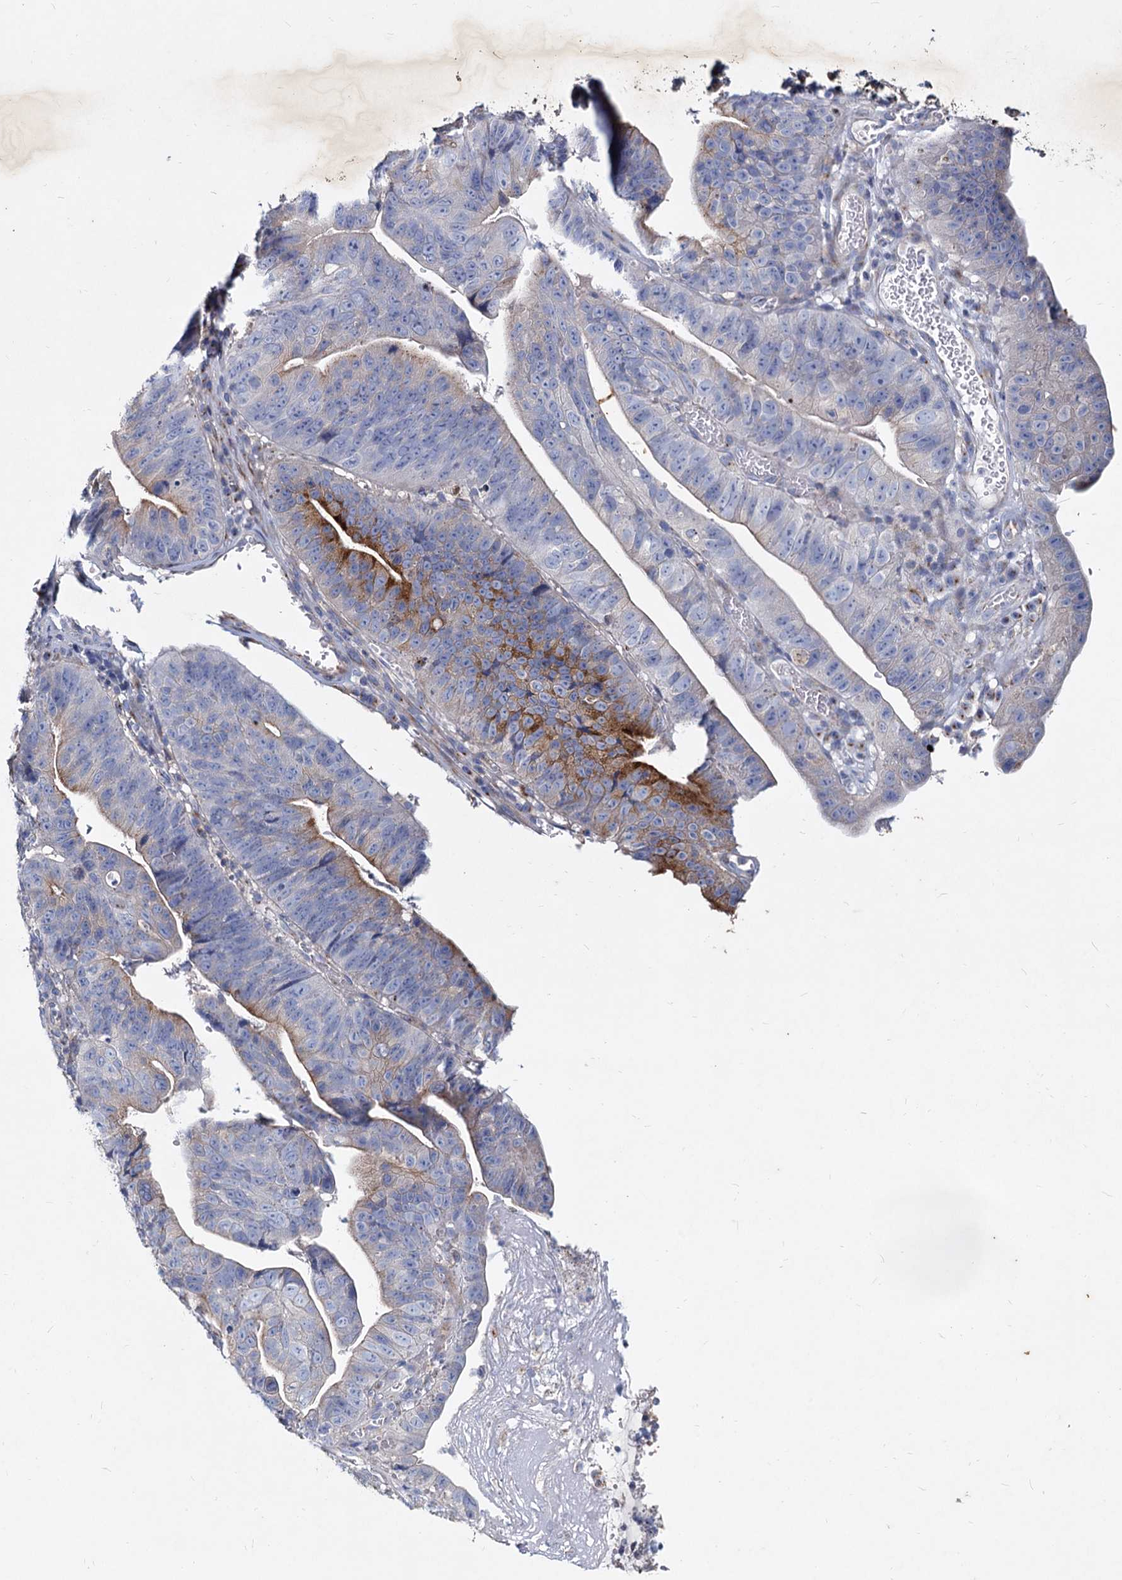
{"staining": {"intensity": "moderate", "quantity": "<25%", "location": "cytoplasmic/membranous"}, "tissue": "stomach cancer", "cell_type": "Tumor cells", "image_type": "cancer", "snomed": [{"axis": "morphology", "description": "Adenocarcinoma, NOS"}, {"axis": "topography", "description": "Stomach"}], "caption": "DAB (3,3'-diaminobenzidine) immunohistochemical staining of human adenocarcinoma (stomach) reveals moderate cytoplasmic/membranous protein positivity in about <25% of tumor cells. The staining is performed using DAB (3,3'-diaminobenzidine) brown chromogen to label protein expression. The nuclei are counter-stained blue using hematoxylin.", "gene": "AGBL4", "patient": {"sex": "male", "age": 59}}